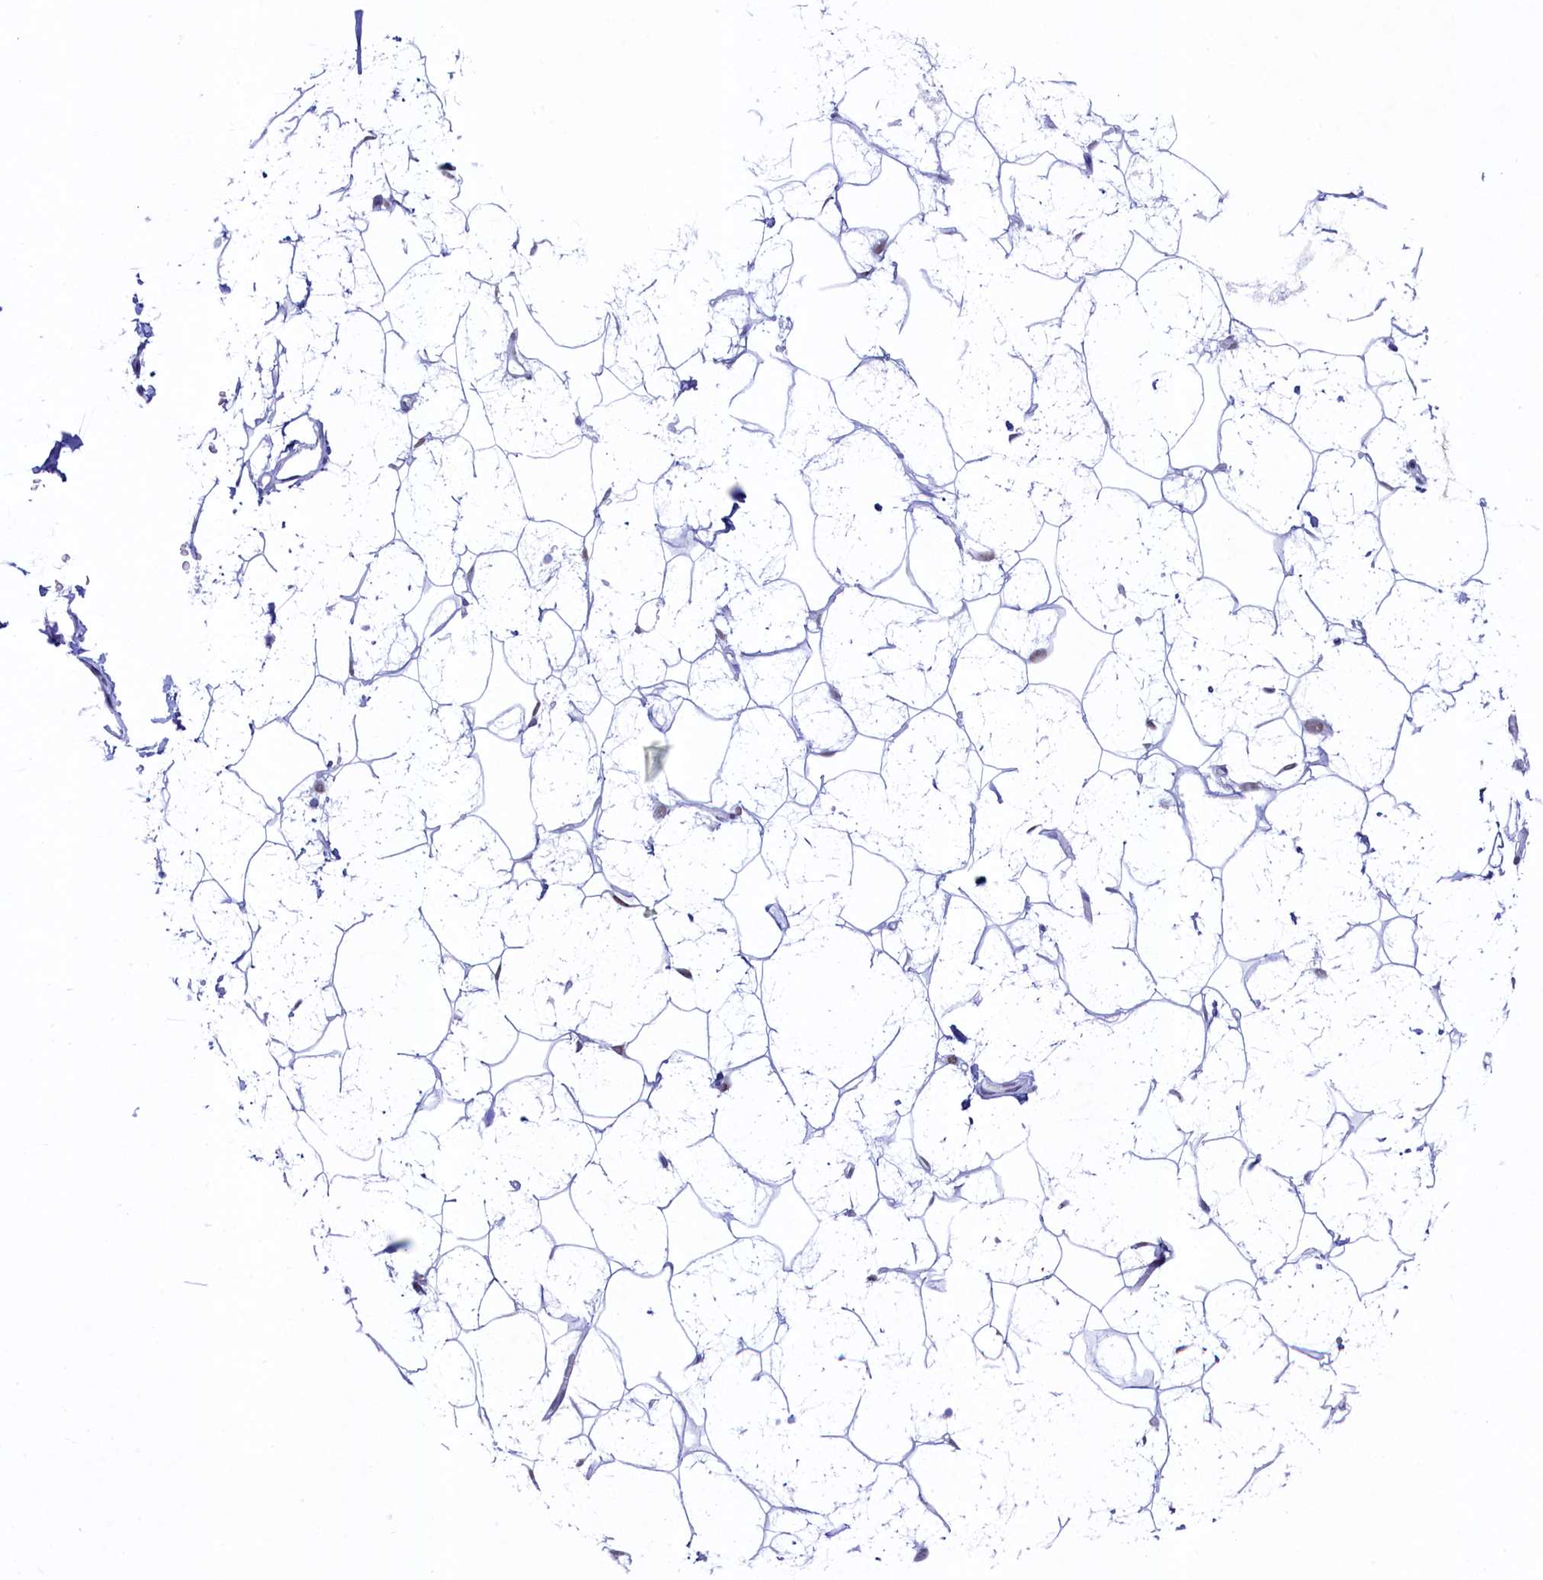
{"staining": {"intensity": "negative", "quantity": "none", "location": "none"}, "tissue": "adipose tissue", "cell_type": "Adipocytes", "image_type": "normal", "snomed": [{"axis": "morphology", "description": "Normal tissue, NOS"}, {"axis": "topography", "description": "Breast"}], "caption": "Immunohistochemistry (IHC) of benign adipose tissue reveals no positivity in adipocytes.", "gene": "SUGP2", "patient": {"sex": "female", "age": 26}}